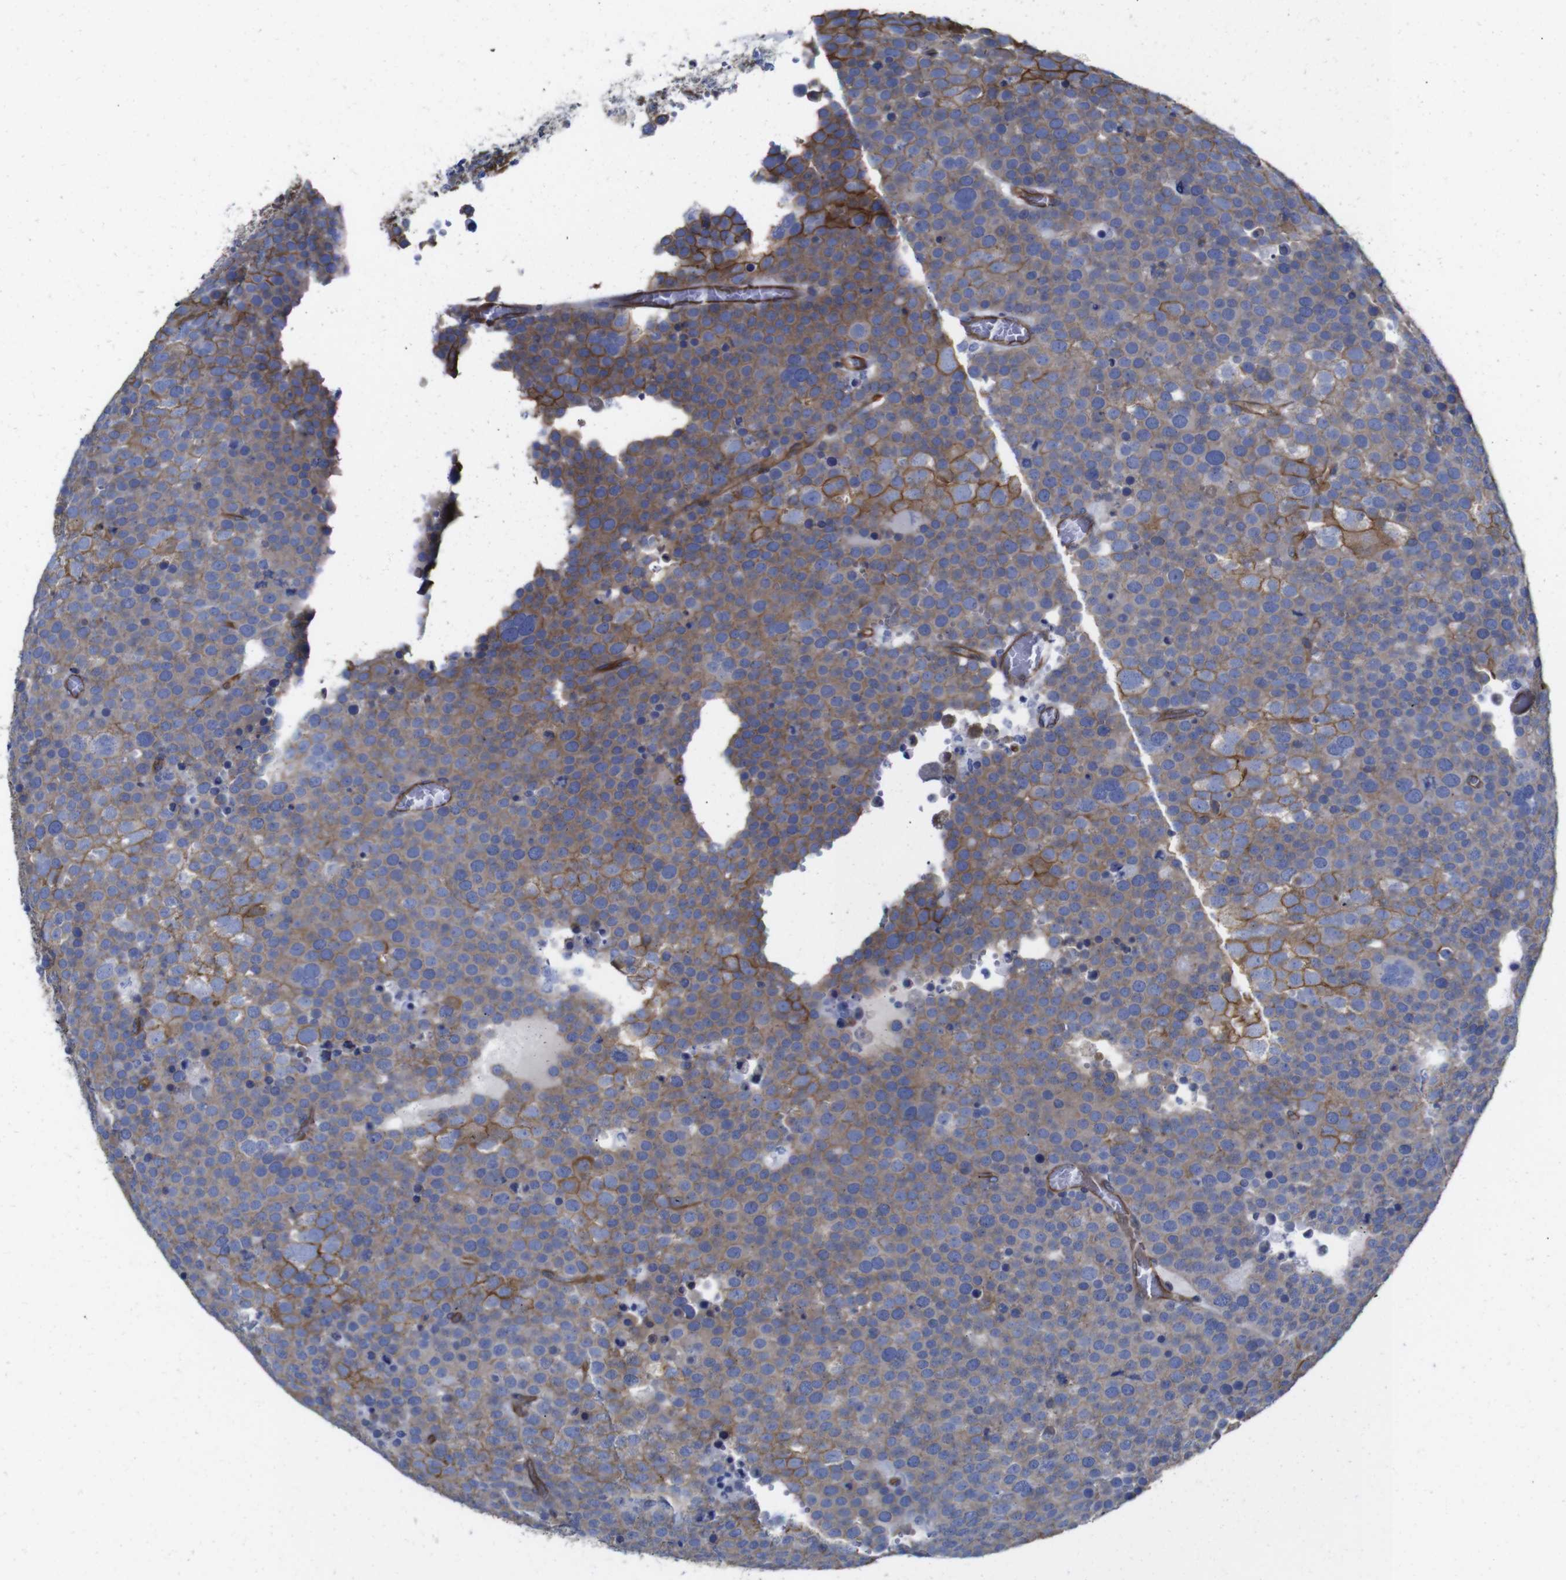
{"staining": {"intensity": "moderate", "quantity": ">75%", "location": "cytoplasmic/membranous"}, "tissue": "testis cancer", "cell_type": "Tumor cells", "image_type": "cancer", "snomed": [{"axis": "morphology", "description": "Seminoma, NOS"}, {"axis": "topography", "description": "Testis"}], "caption": "IHC (DAB (3,3'-diaminobenzidine)) staining of seminoma (testis) exhibits moderate cytoplasmic/membranous protein expression in about >75% of tumor cells.", "gene": "SPTBN1", "patient": {"sex": "male", "age": 71}}